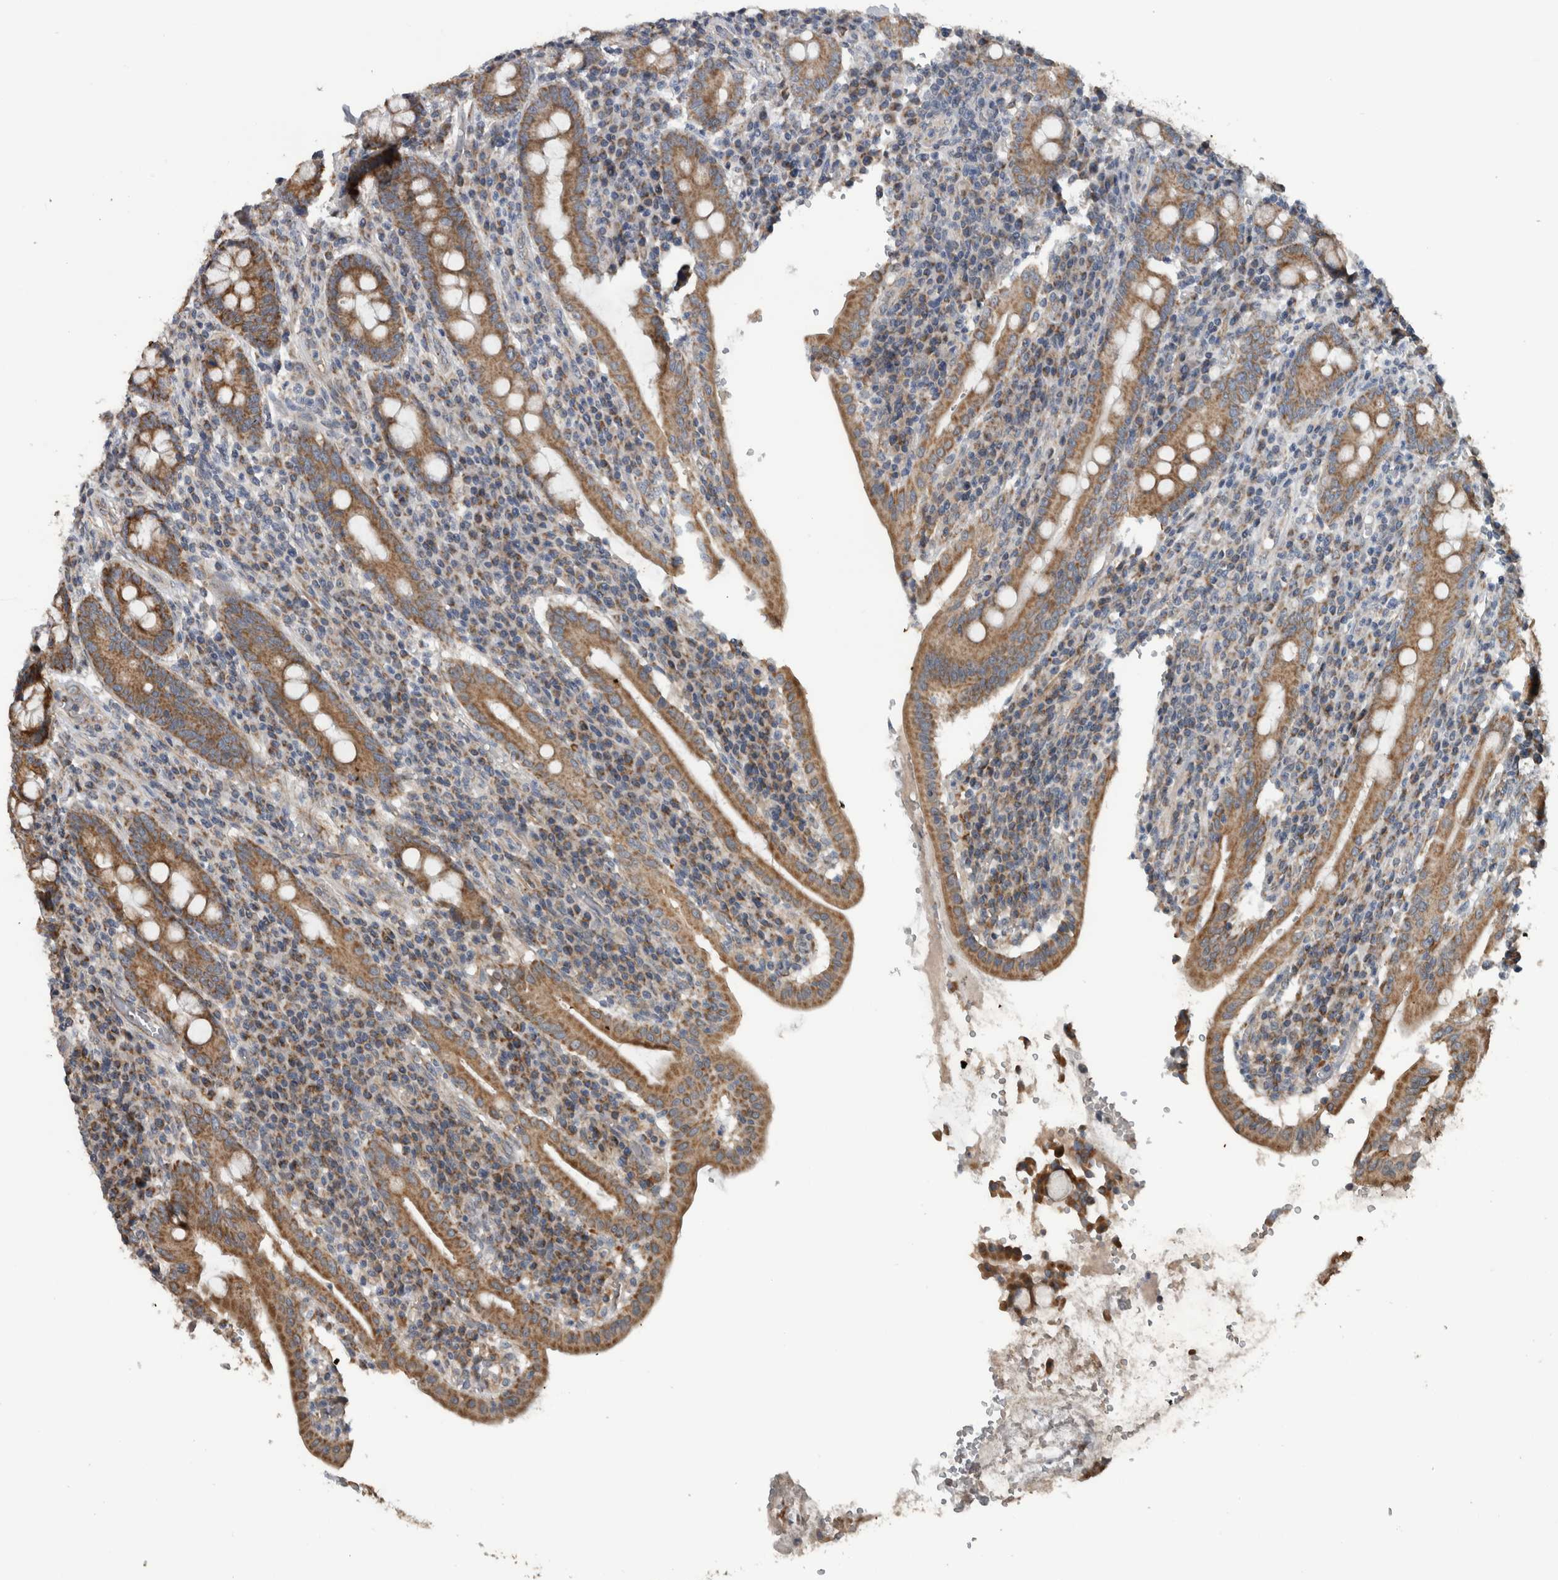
{"staining": {"intensity": "strong", "quantity": ">75%", "location": "cytoplasmic/membranous"}, "tissue": "duodenum", "cell_type": "Glandular cells", "image_type": "normal", "snomed": [{"axis": "morphology", "description": "Normal tissue, NOS"}, {"axis": "morphology", "description": "Adenocarcinoma, NOS"}, {"axis": "topography", "description": "Pancreas"}, {"axis": "topography", "description": "Duodenum"}], "caption": "Duodenum stained with immunohistochemistry shows strong cytoplasmic/membranous expression in approximately >75% of glandular cells. (DAB IHC with brightfield microscopy, high magnification).", "gene": "ARMC1", "patient": {"sex": "male", "age": 50}}